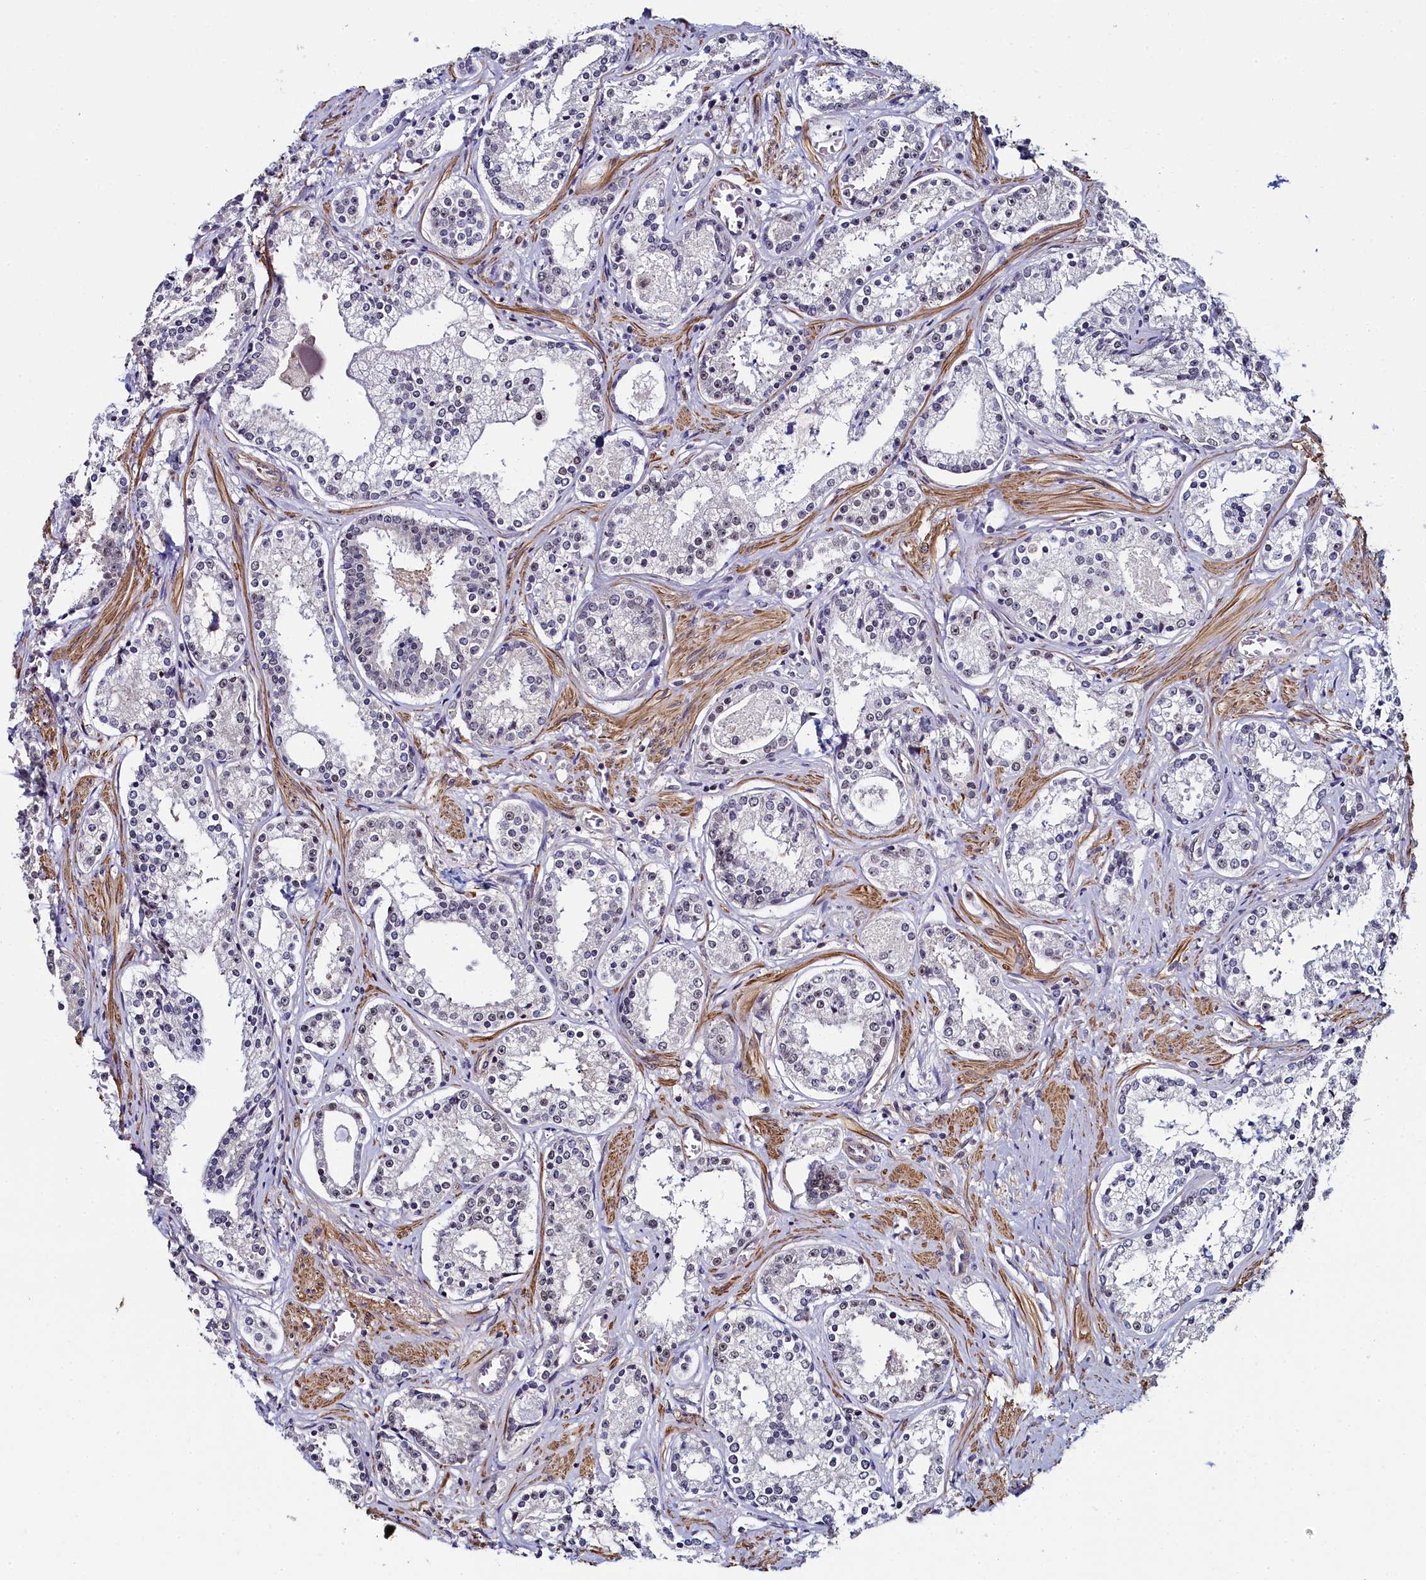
{"staining": {"intensity": "weak", "quantity": "<25%", "location": "nuclear"}, "tissue": "prostate cancer", "cell_type": "Tumor cells", "image_type": "cancer", "snomed": [{"axis": "morphology", "description": "Adenocarcinoma, High grade"}, {"axis": "topography", "description": "Prostate"}], "caption": "Immunohistochemical staining of adenocarcinoma (high-grade) (prostate) shows no significant staining in tumor cells.", "gene": "INTS14", "patient": {"sex": "male", "age": 58}}